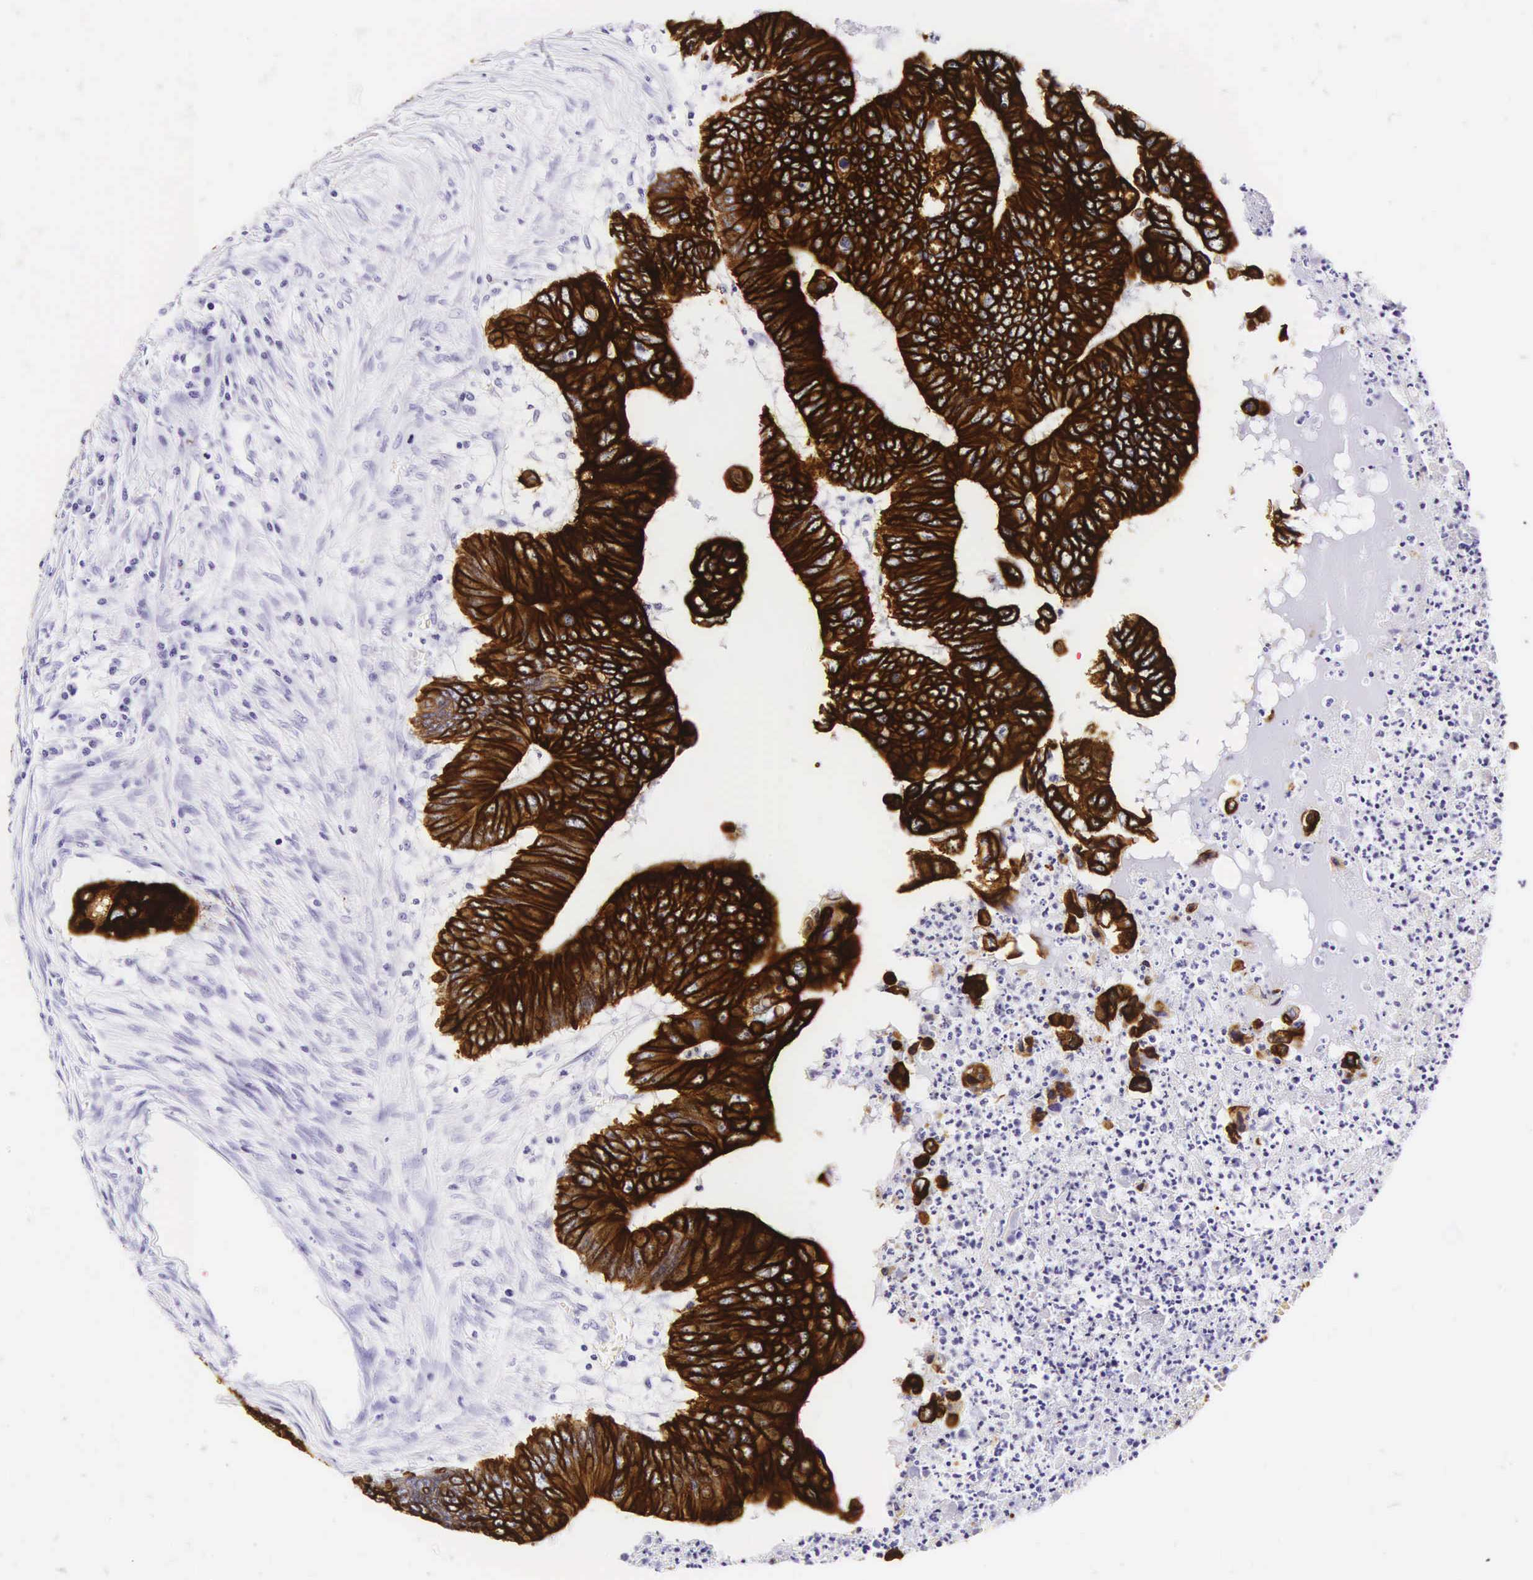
{"staining": {"intensity": "strong", "quantity": ">75%", "location": "cytoplasmic/membranous"}, "tissue": "colorectal cancer", "cell_type": "Tumor cells", "image_type": "cancer", "snomed": [{"axis": "morphology", "description": "Adenocarcinoma, NOS"}, {"axis": "topography", "description": "Colon"}], "caption": "Adenocarcinoma (colorectal) stained with IHC exhibits strong cytoplasmic/membranous expression in approximately >75% of tumor cells.", "gene": "KRT18", "patient": {"sex": "male", "age": 65}}